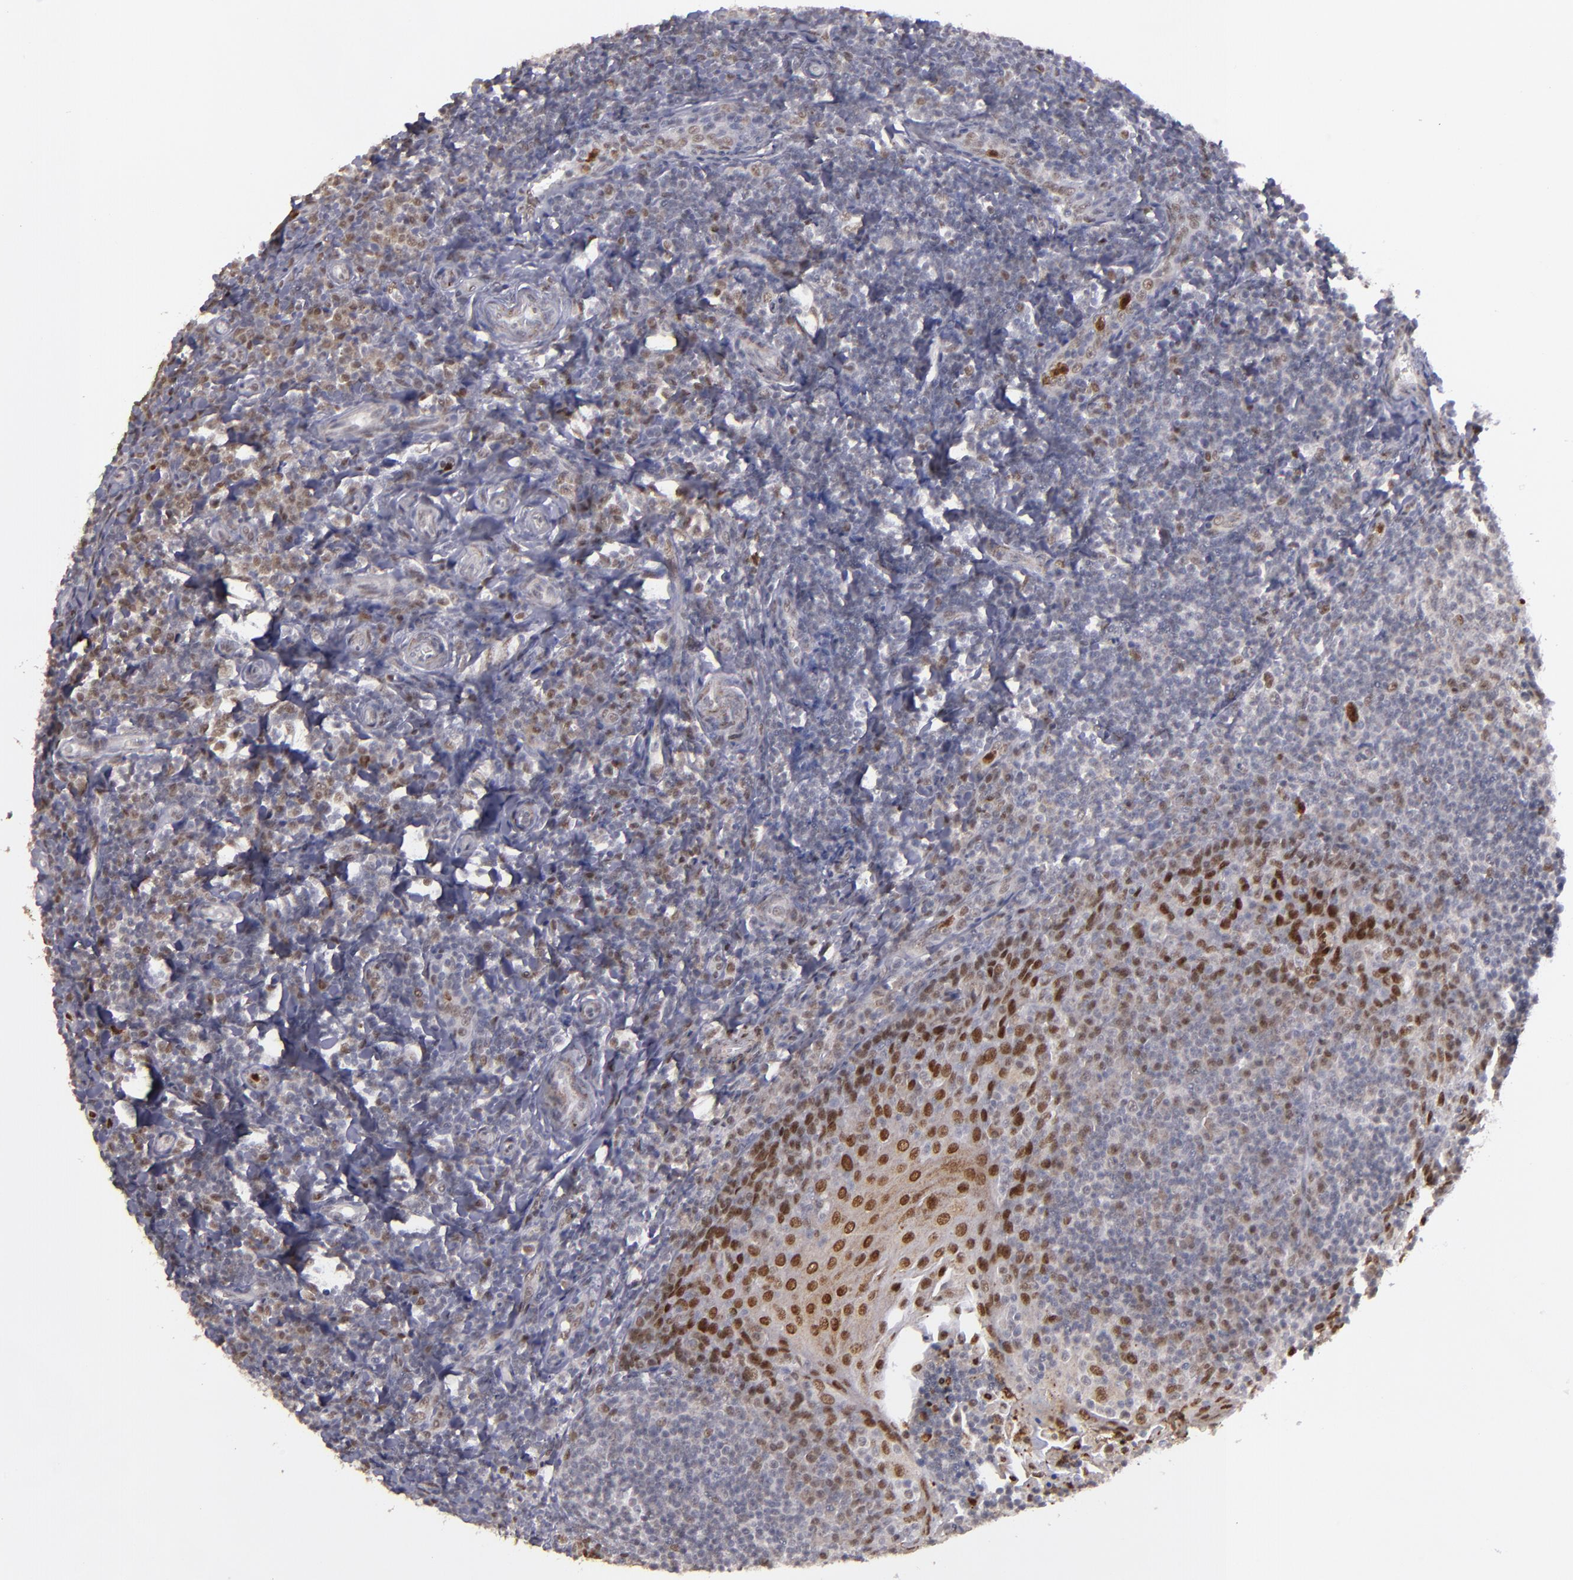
{"staining": {"intensity": "weak", "quantity": "<25%", "location": "cytoplasmic/membranous,nuclear"}, "tissue": "tonsil", "cell_type": "Germinal center cells", "image_type": "normal", "snomed": [{"axis": "morphology", "description": "Normal tissue, NOS"}, {"axis": "topography", "description": "Tonsil"}], "caption": "This is an immunohistochemistry (IHC) histopathology image of normal human tonsil. There is no positivity in germinal center cells.", "gene": "RREB1", "patient": {"sex": "male", "age": 20}}